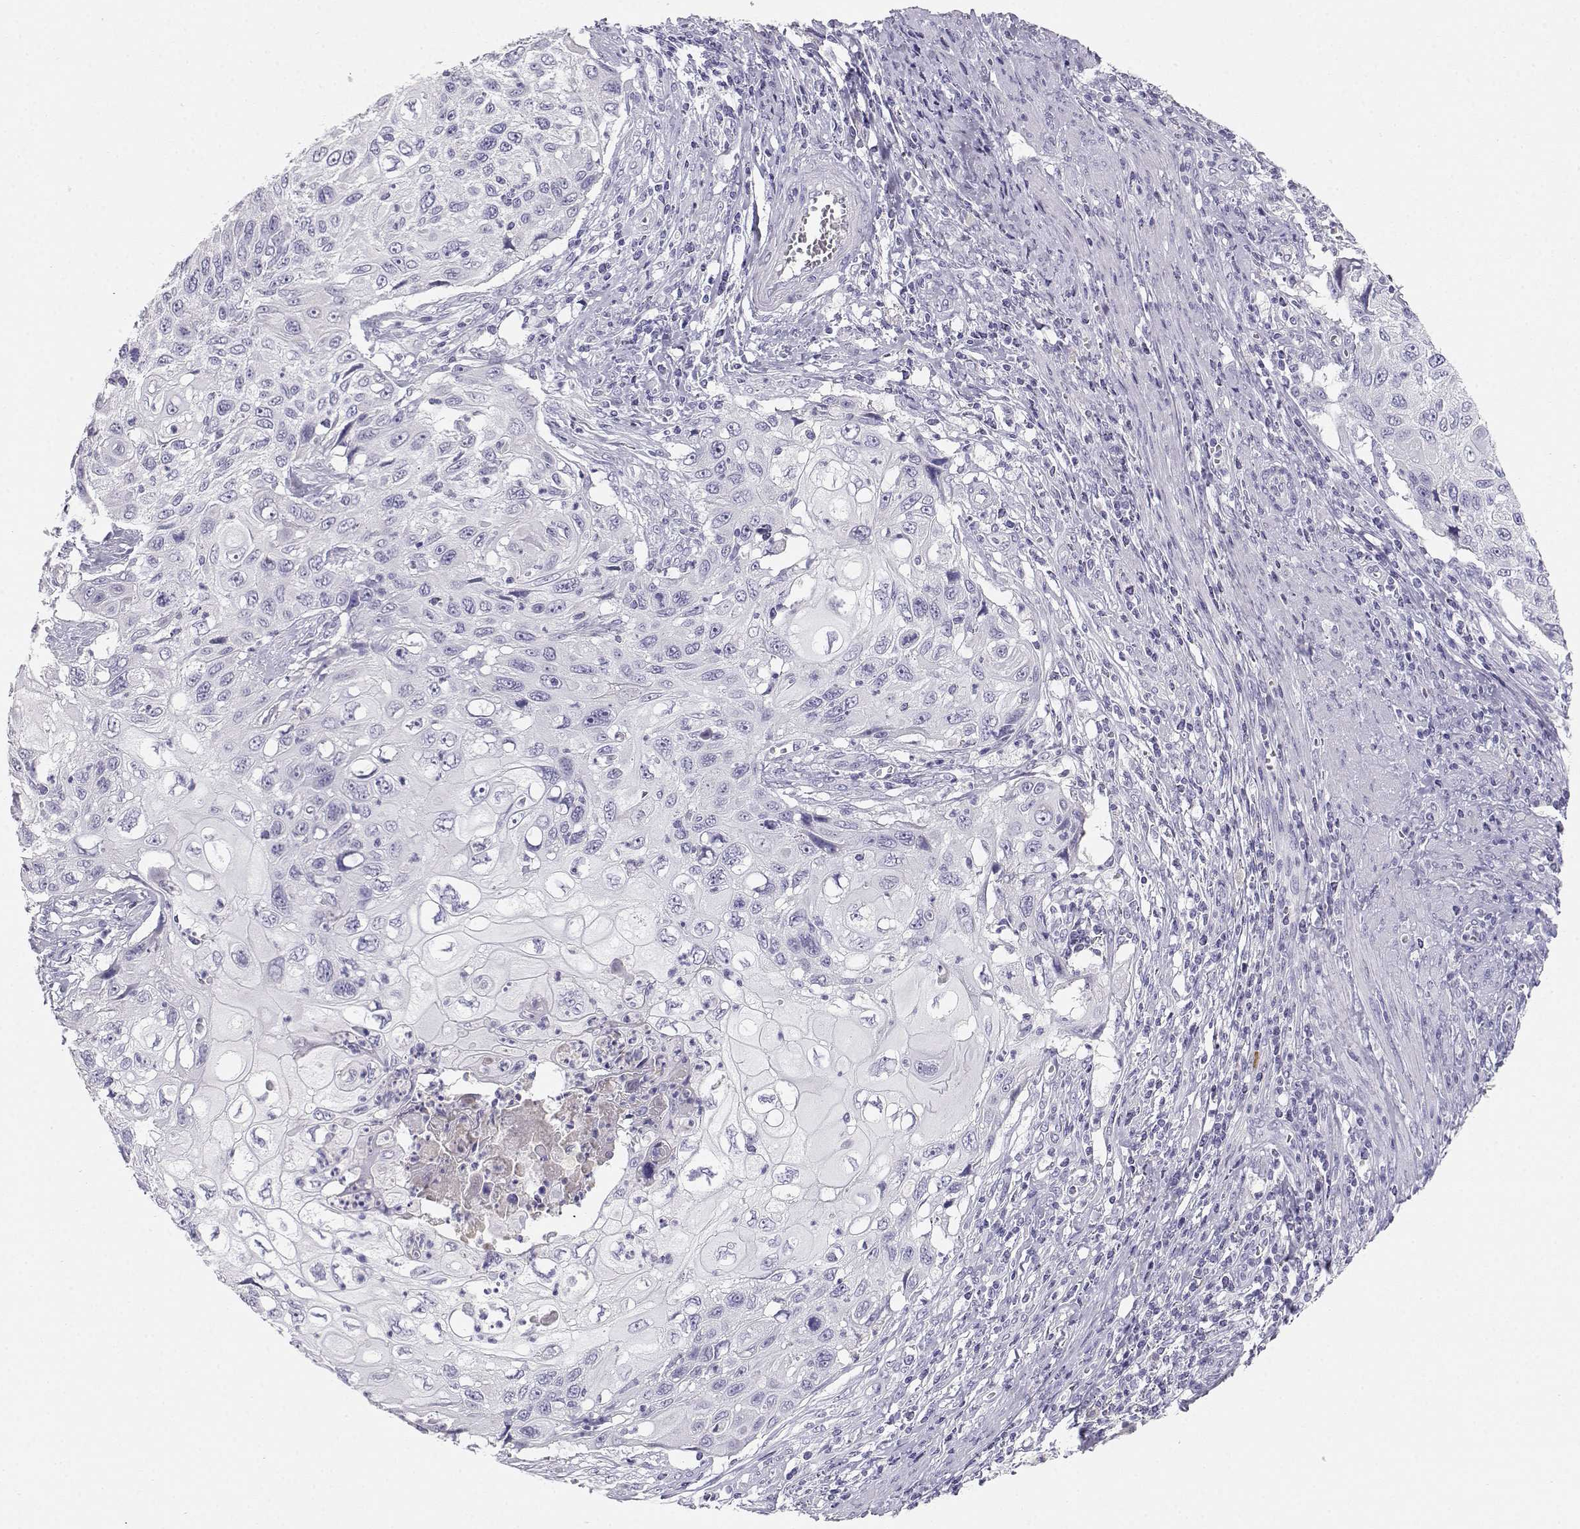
{"staining": {"intensity": "negative", "quantity": "none", "location": "none"}, "tissue": "cervical cancer", "cell_type": "Tumor cells", "image_type": "cancer", "snomed": [{"axis": "morphology", "description": "Squamous cell carcinoma, NOS"}, {"axis": "topography", "description": "Cervix"}], "caption": "DAB (3,3'-diaminobenzidine) immunohistochemical staining of cervical cancer (squamous cell carcinoma) demonstrates no significant staining in tumor cells. (Stains: DAB immunohistochemistry (IHC) with hematoxylin counter stain, Microscopy: brightfield microscopy at high magnification).", "gene": "GPR174", "patient": {"sex": "female", "age": 70}}